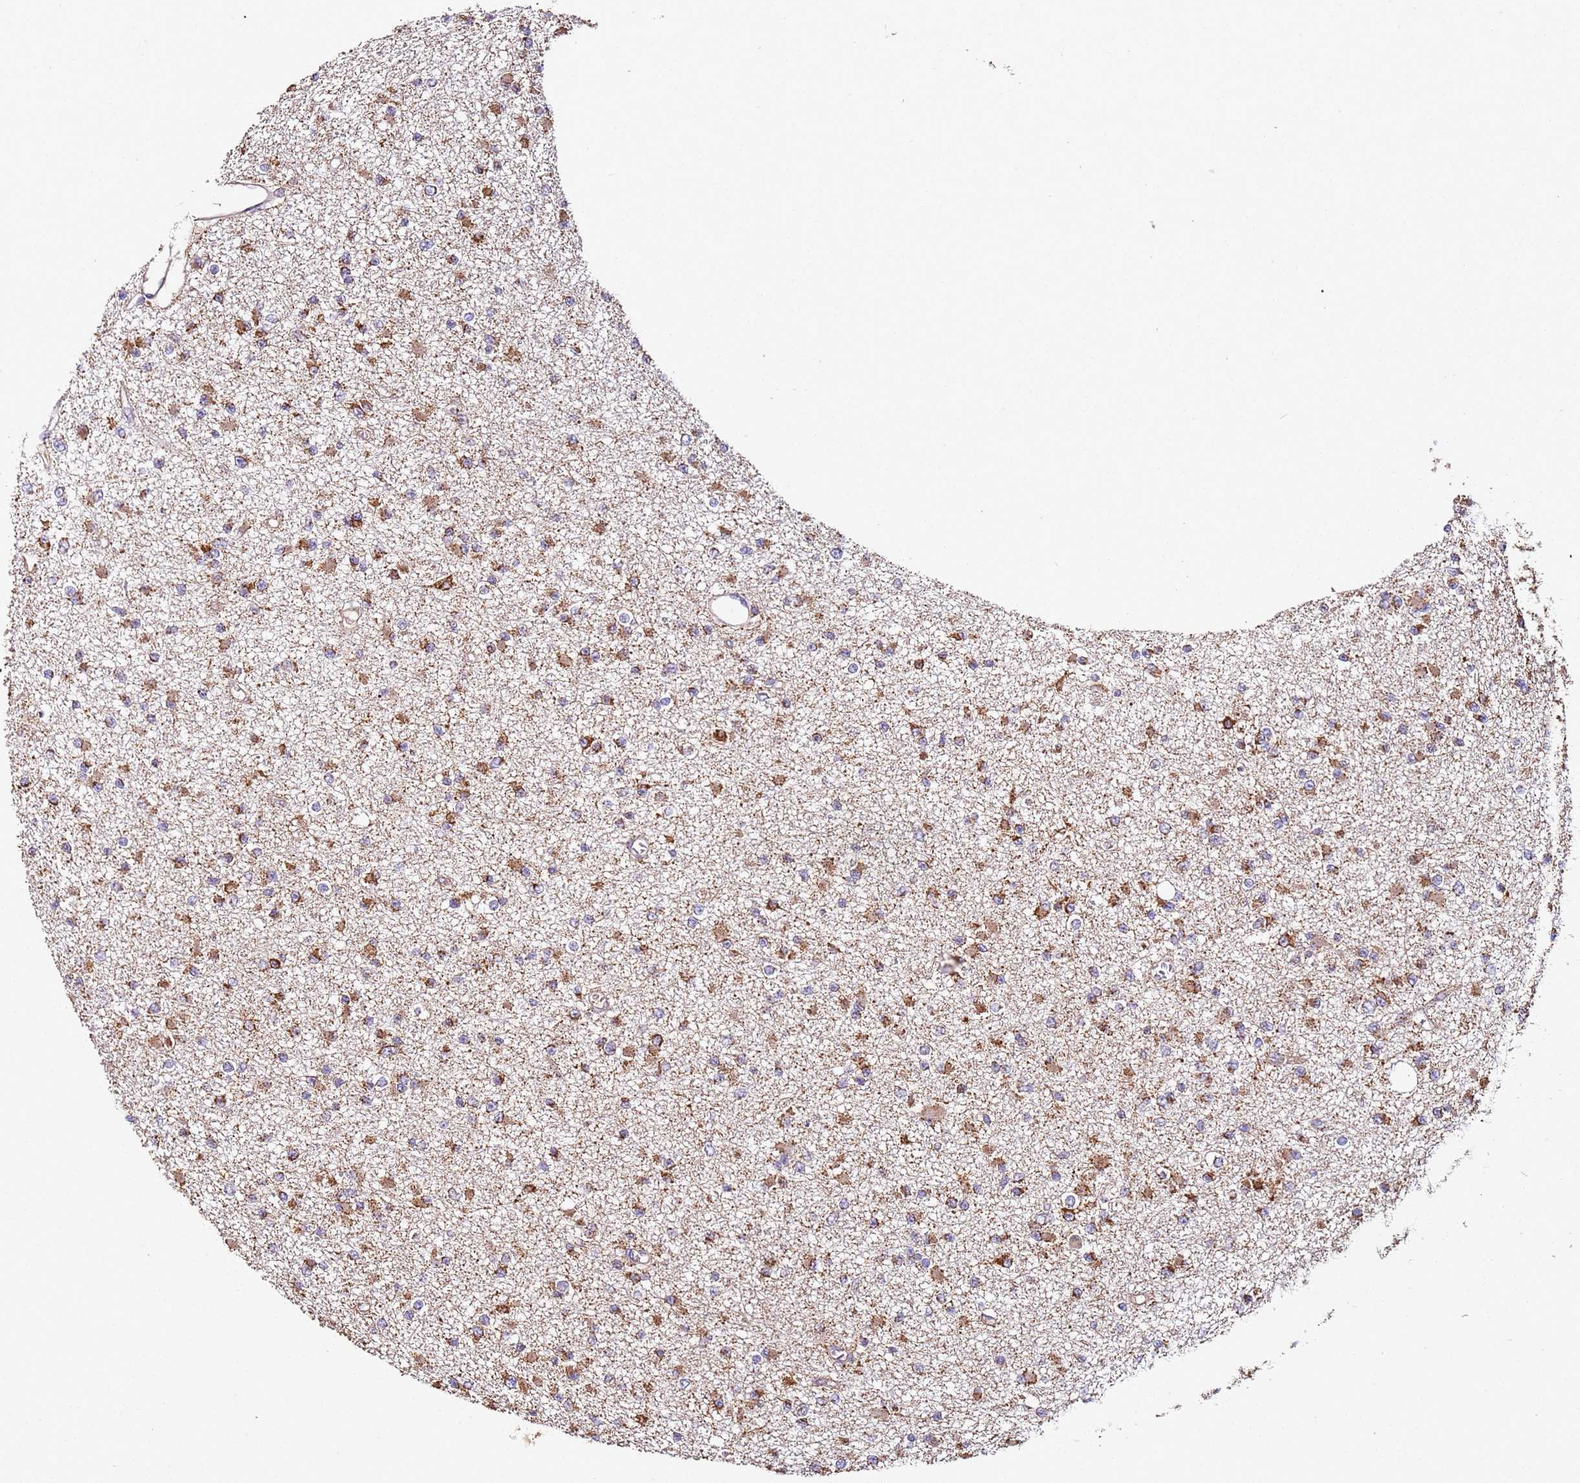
{"staining": {"intensity": "moderate", "quantity": ">75%", "location": "cytoplasmic/membranous"}, "tissue": "glioma", "cell_type": "Tumor cells", "image_type": "cancer", "snomed": [{"axis": "morphology", "description": "Glioma, malignant, Low grade"}, {"axis": "topography", "description": "Brain"}], "caption": "Low-grade glioma (malignant) tissue shows moderate cytoplasmic/membranous expression in about >75% of tumor cells, visualized by immunohistochemistry. (brown staining indicates protein expression, while blue staining denotes nuclei).", "gene": "RMND5A", "patient": {"sex": "female", "age": 22}}